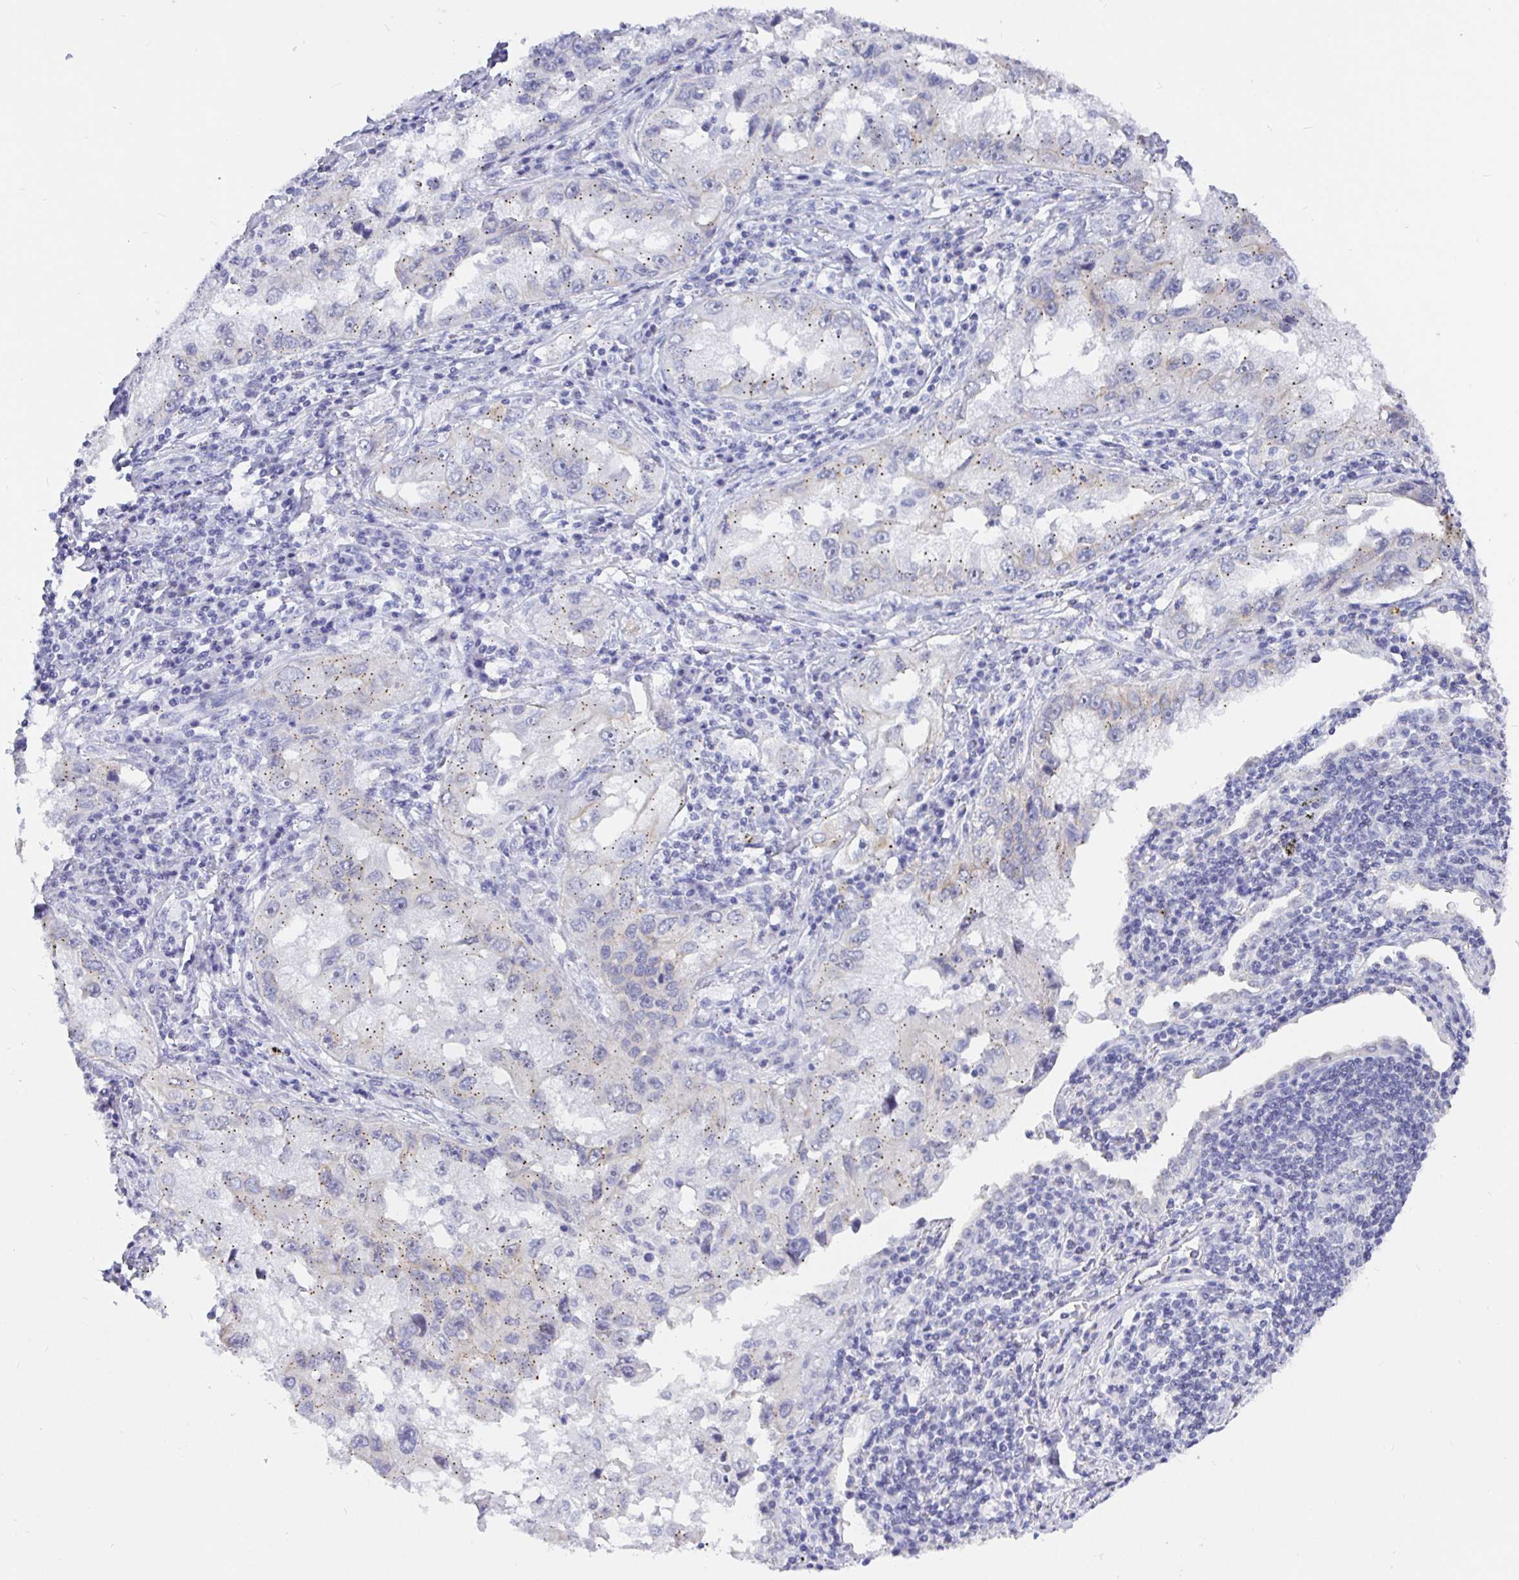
{"staining": {"intensity": "weak", "quantity": "<25%", "location": "cytoplasmic/membranous"}, "tissue": "lung cancer", "cell_type": "Tumor cells", "image_type": "cancer", "snomed": [{"axis": "morphology", "description": "Adenocarcinoma, NOS"}, {"axis": "topography", "description": "Lung"}], "caption": "DAB immunohistochemical staining of adenocarcinoma (lung) reveals no significant positivity in tumor cells. The staining is performed using DAB (3,3'-diaminobenzidine) brown chromogen with nuclei counter-stained in using hematoxylin.", "gene": "EZHIP", "patient": {"sex": "female", "age": 73}}